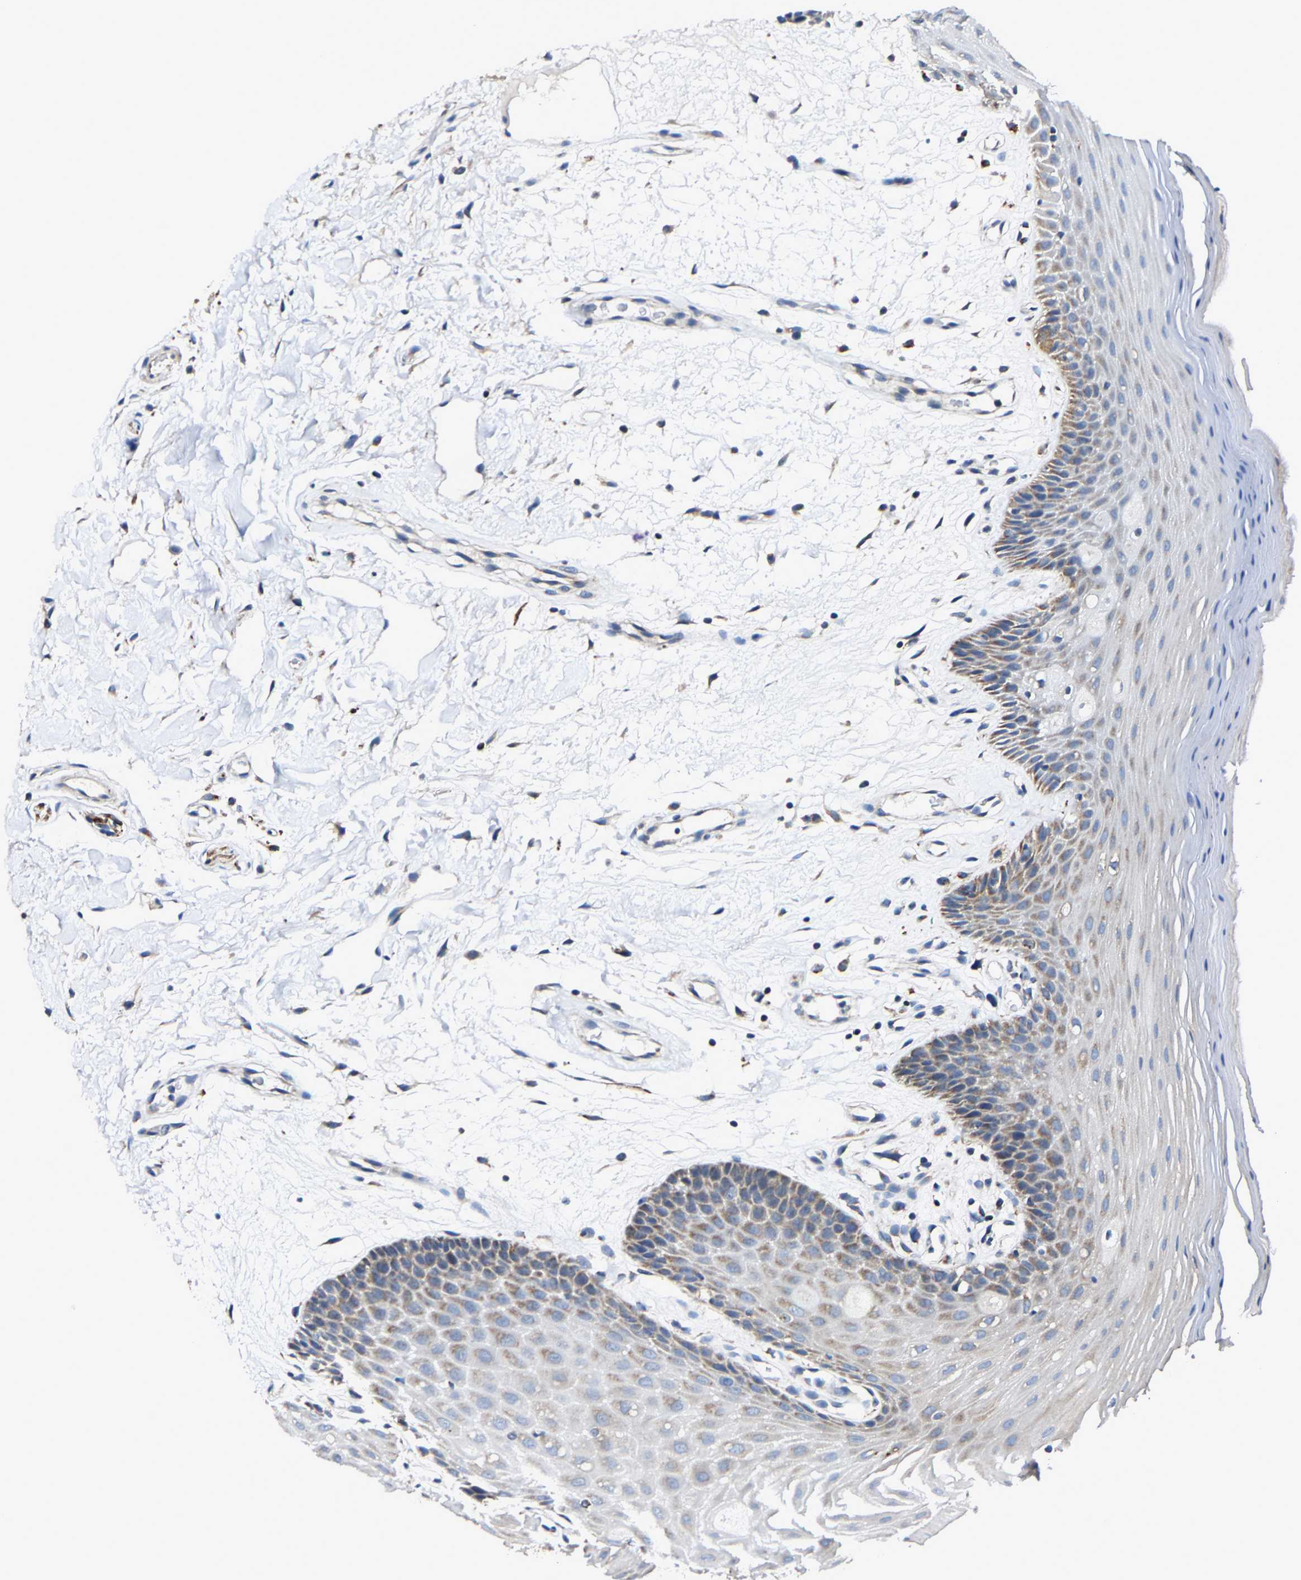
{"staining": {"intensity": "weak", "quantity": ">75%", "location": "cytoplasmic/membranous"}, "tissue": "oral mucosa", "cell_type": "Squamous epithelial cells", "image_type": "normal", "snomed": [{"axis": "morphology", "description": "Normal tissue, NOS"}, {"axis": "morphology", "description": "Squamous cell carcinoma, NOS"}, {"axis": "topography", "description": "Oral tissue"}, {"axis": "topography", "description": "Head-Neck"}], "caption": "Immunohistochemical staining of normal oral mucosa demonstrates weak cytoplasmic/membranous protein staining in approximately >75% of squamous epithelial cells.", "gene": "AGK", "patient": {"sex": "male", "age": 71}}